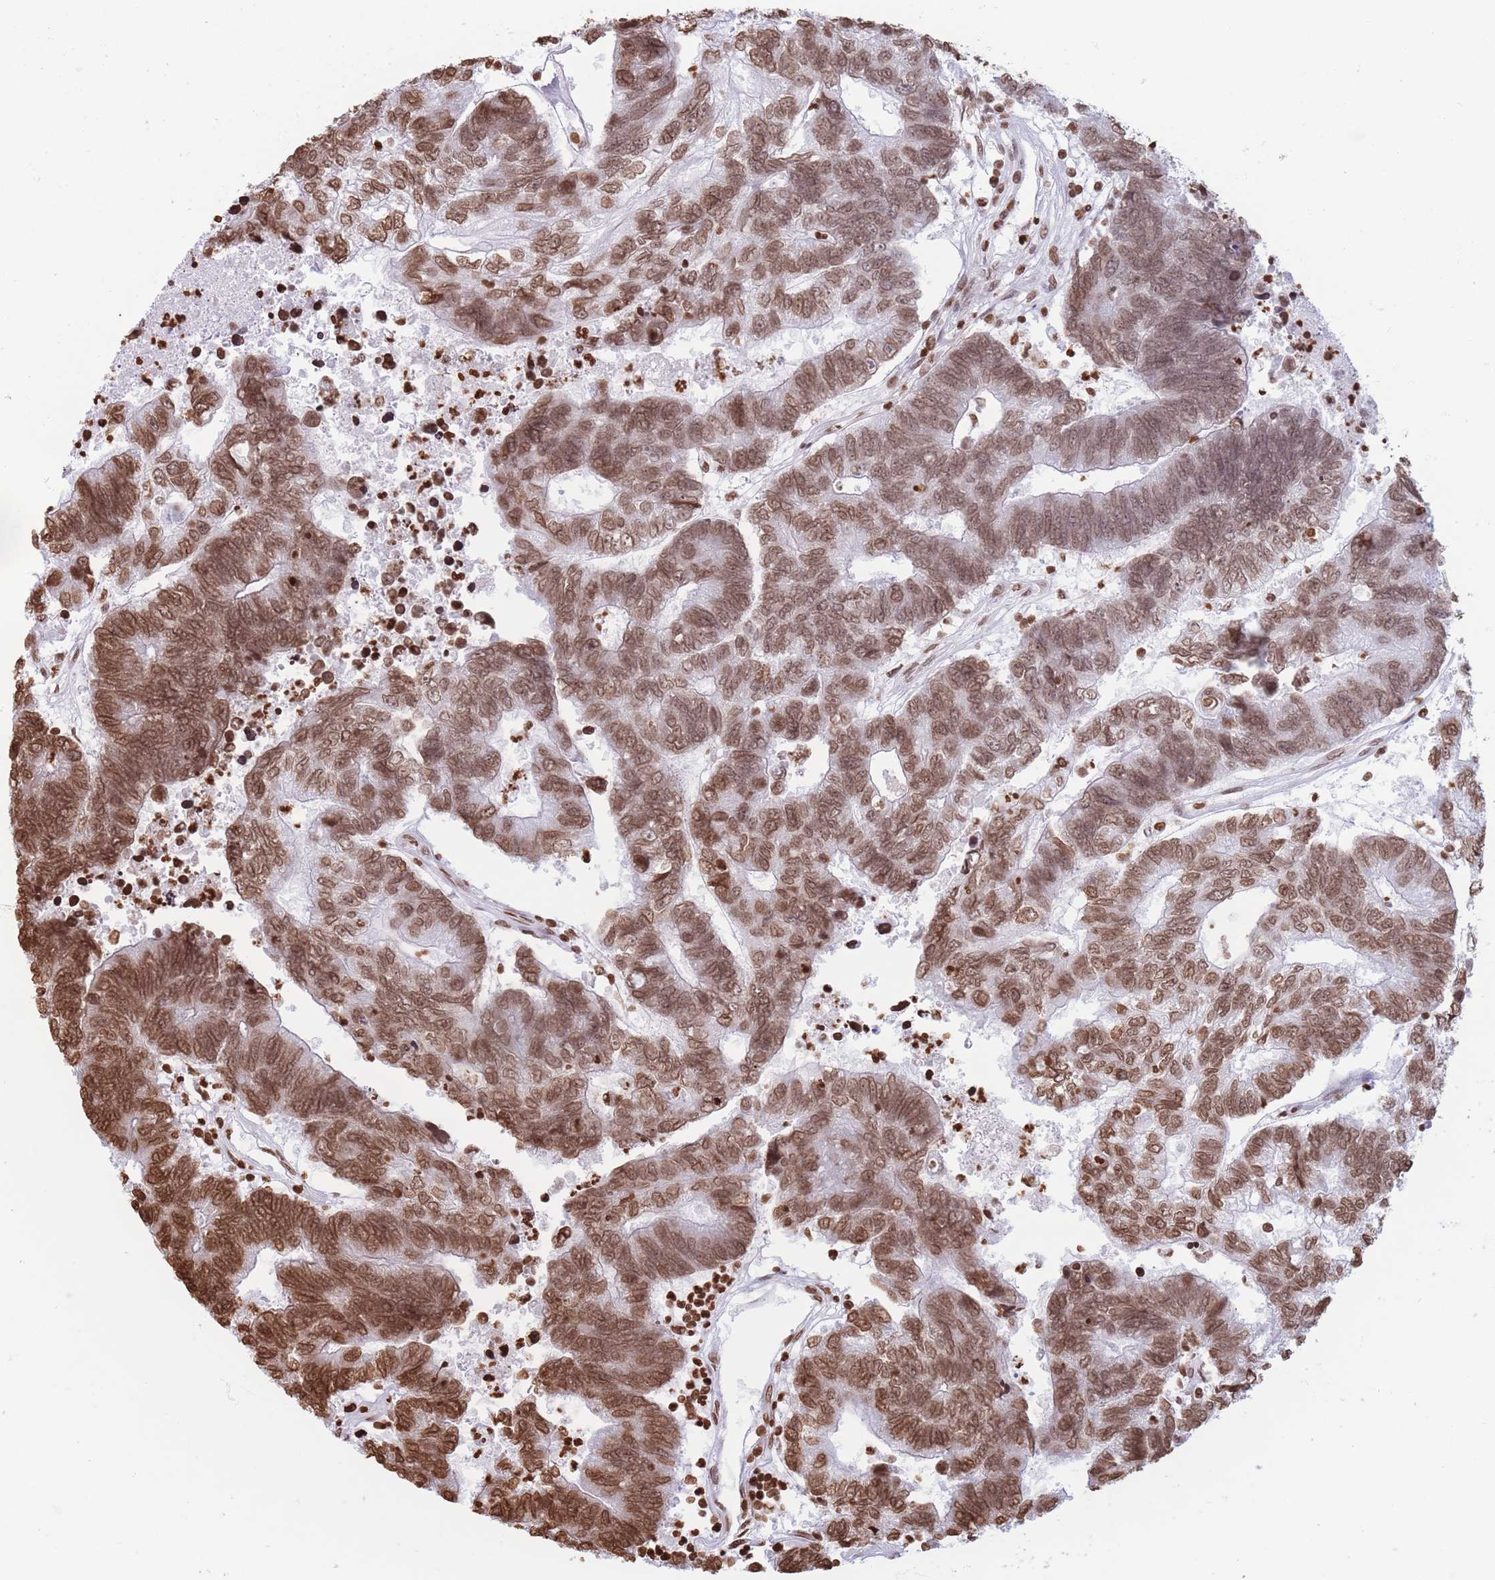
{"staining": {"intensity": "moderate", "quantity": ">75%", "location": "nuclear"}, "tissue": "colorectal cancer", "cell_type": "Tumor cells", "image_type": "cancer", "snomed": [{"axis": "morphology", "description": "Adenocarcinoma, NOS"}, {"axis": "topography", "description": "Colon"}], "caption": "Protein expression analysis of human colorectal cancer (adenocarcinoma) reveals moderate nuclear positivity in approximately >75% of tumor cells. (brown staining indicates protein expression, while blue staining denotes nuclei).", "gene": "RYK", "patient": {"sex": "female", "age": 48}}